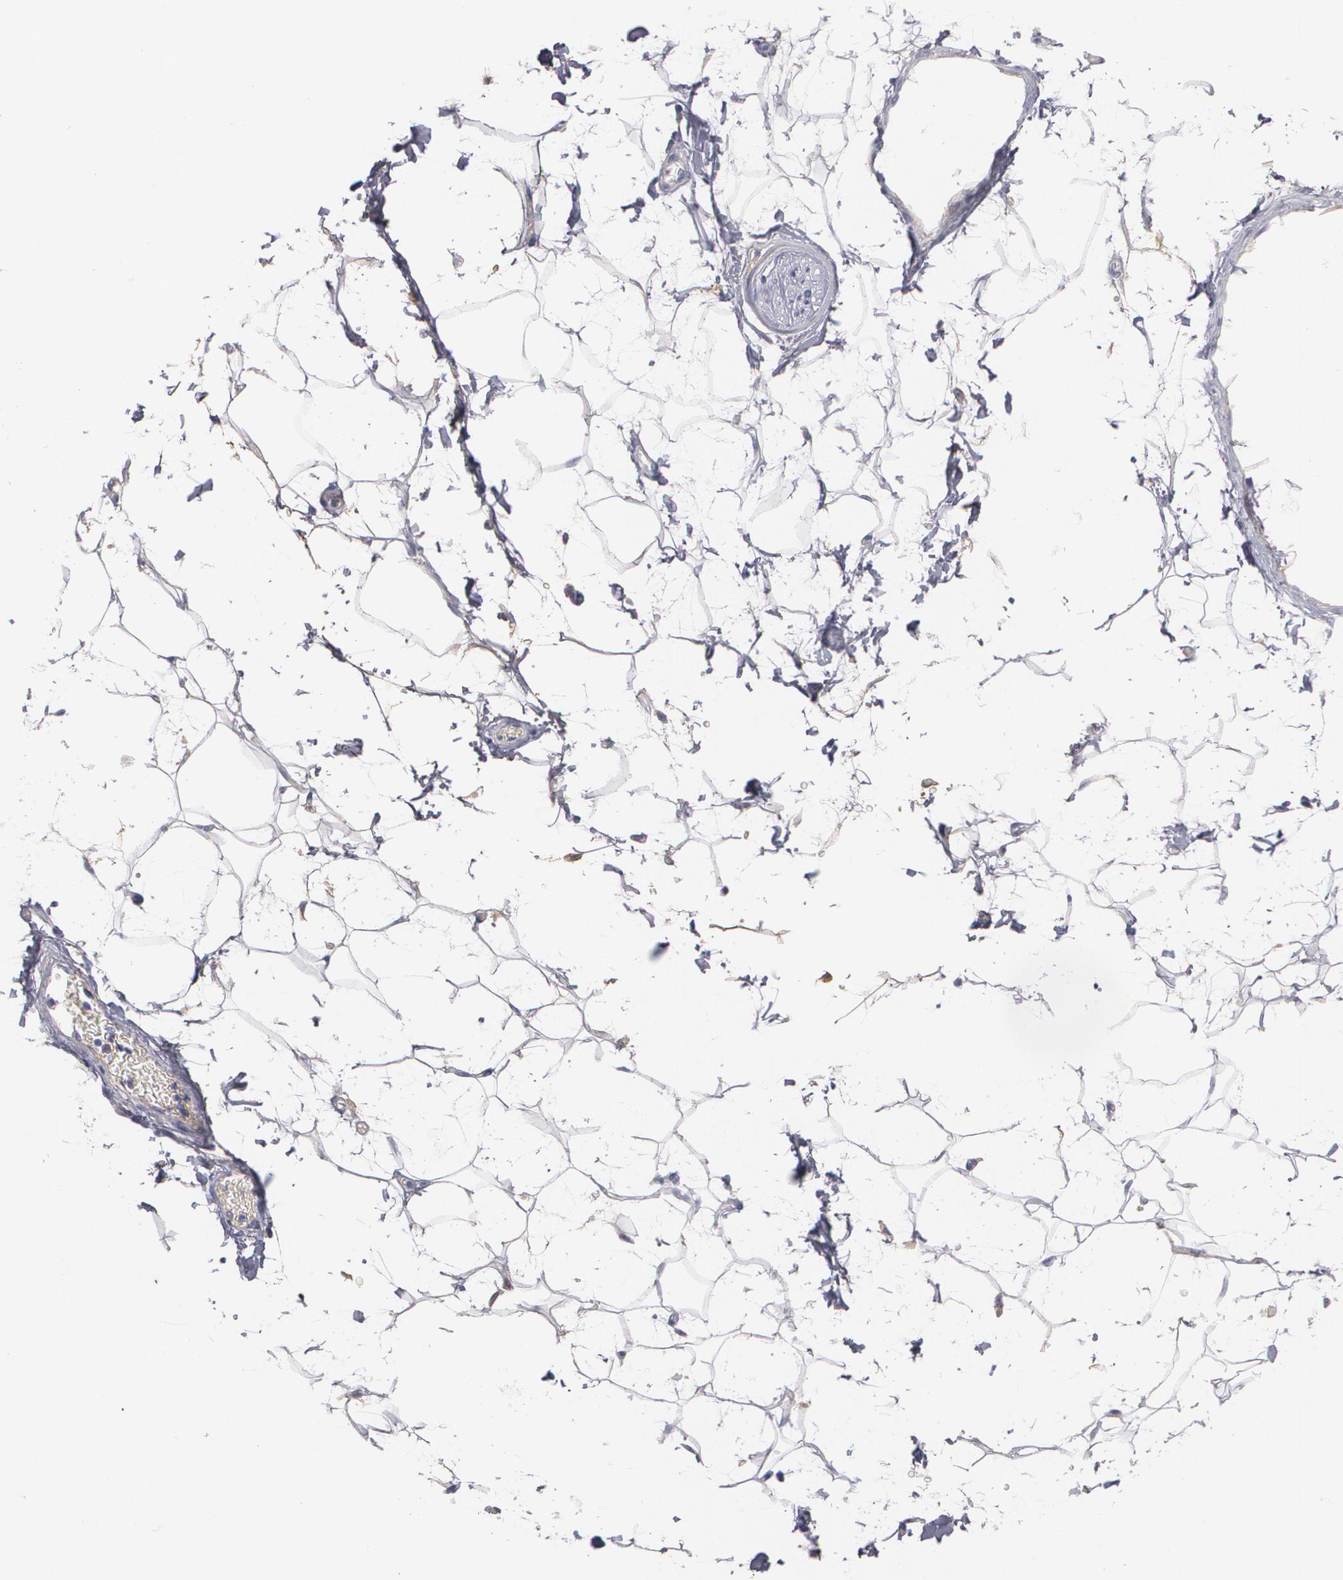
{"staining": {"intensity": "negative", "quantity": "none", "location": "none"}, "tissue": "adipose tissue", "cell_type": "Adipocytes", "image_type": "normal", "snomed": [{"axis": "morphology", "description": "Normal tissue, NOS"}, {"axis": "topography", "description": "Soft tissue"}], "caption": "This is an immunohistochemistry (IHC) histopathology image of normal human adipose tissue. There is no expression in adipocytes.", "gene": "FBLN1", "patient": {"sex": "male", "age": 72}}